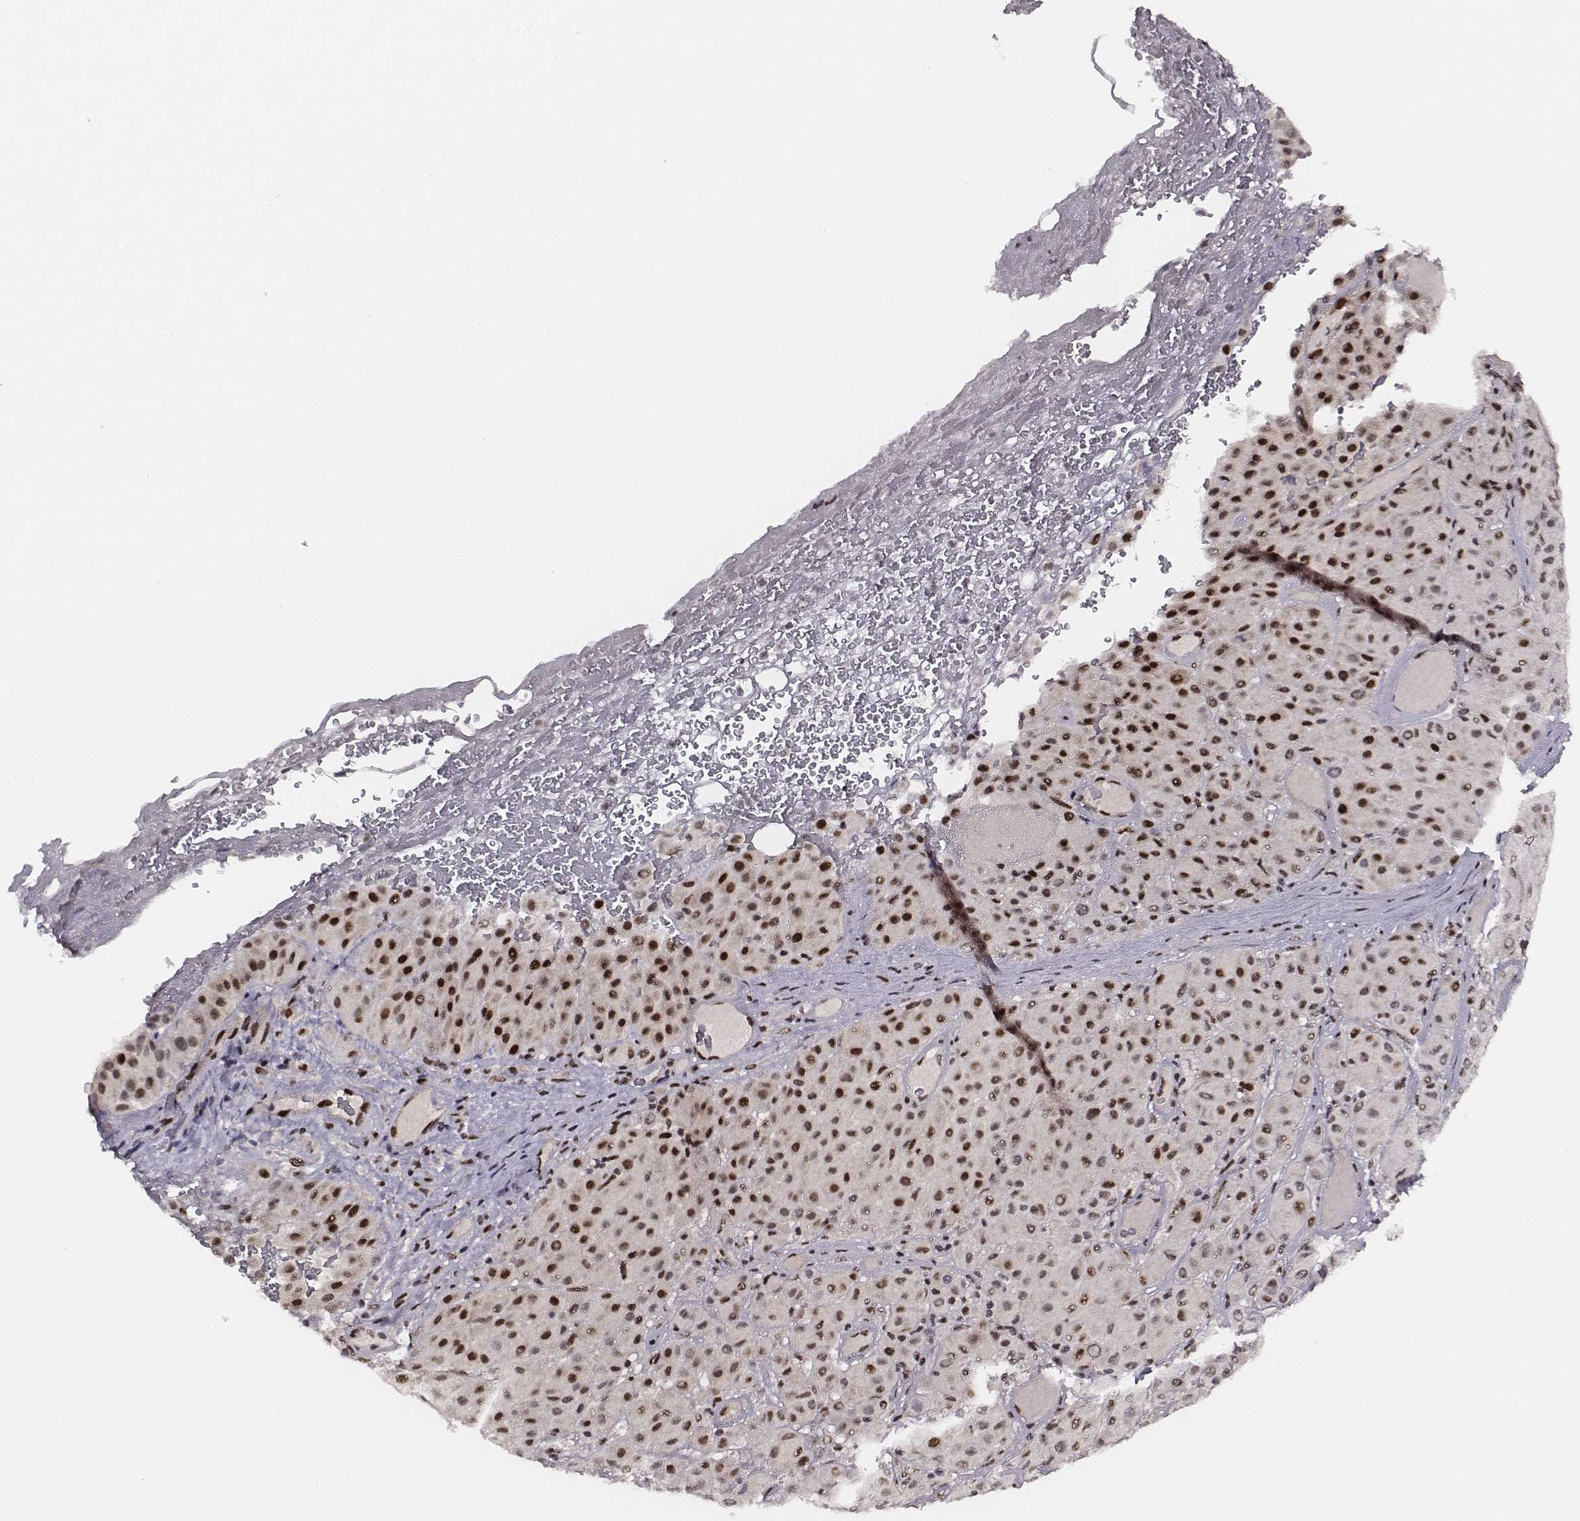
{"staining": {"intensity": "strong", "quantity": ">75%", "location": "nuclear"}, "tissue": "melanoma", "cell_type": "Tumor cells", "image_type": "cancer", "snomed": [{"axis": "morphology", "description": "Malignant melanoma, Metastatic site"}, {"axis": "topography", "description": "Smooth muscle"}], "caption": "Immunohistochemical staining of malignant melanoma (metastatic site) displays high levels of strong nuclear positivity in approximately >75% of tumor cells.", "gene": "PPARA", "patient": {"sex": "male", "age": 41}}